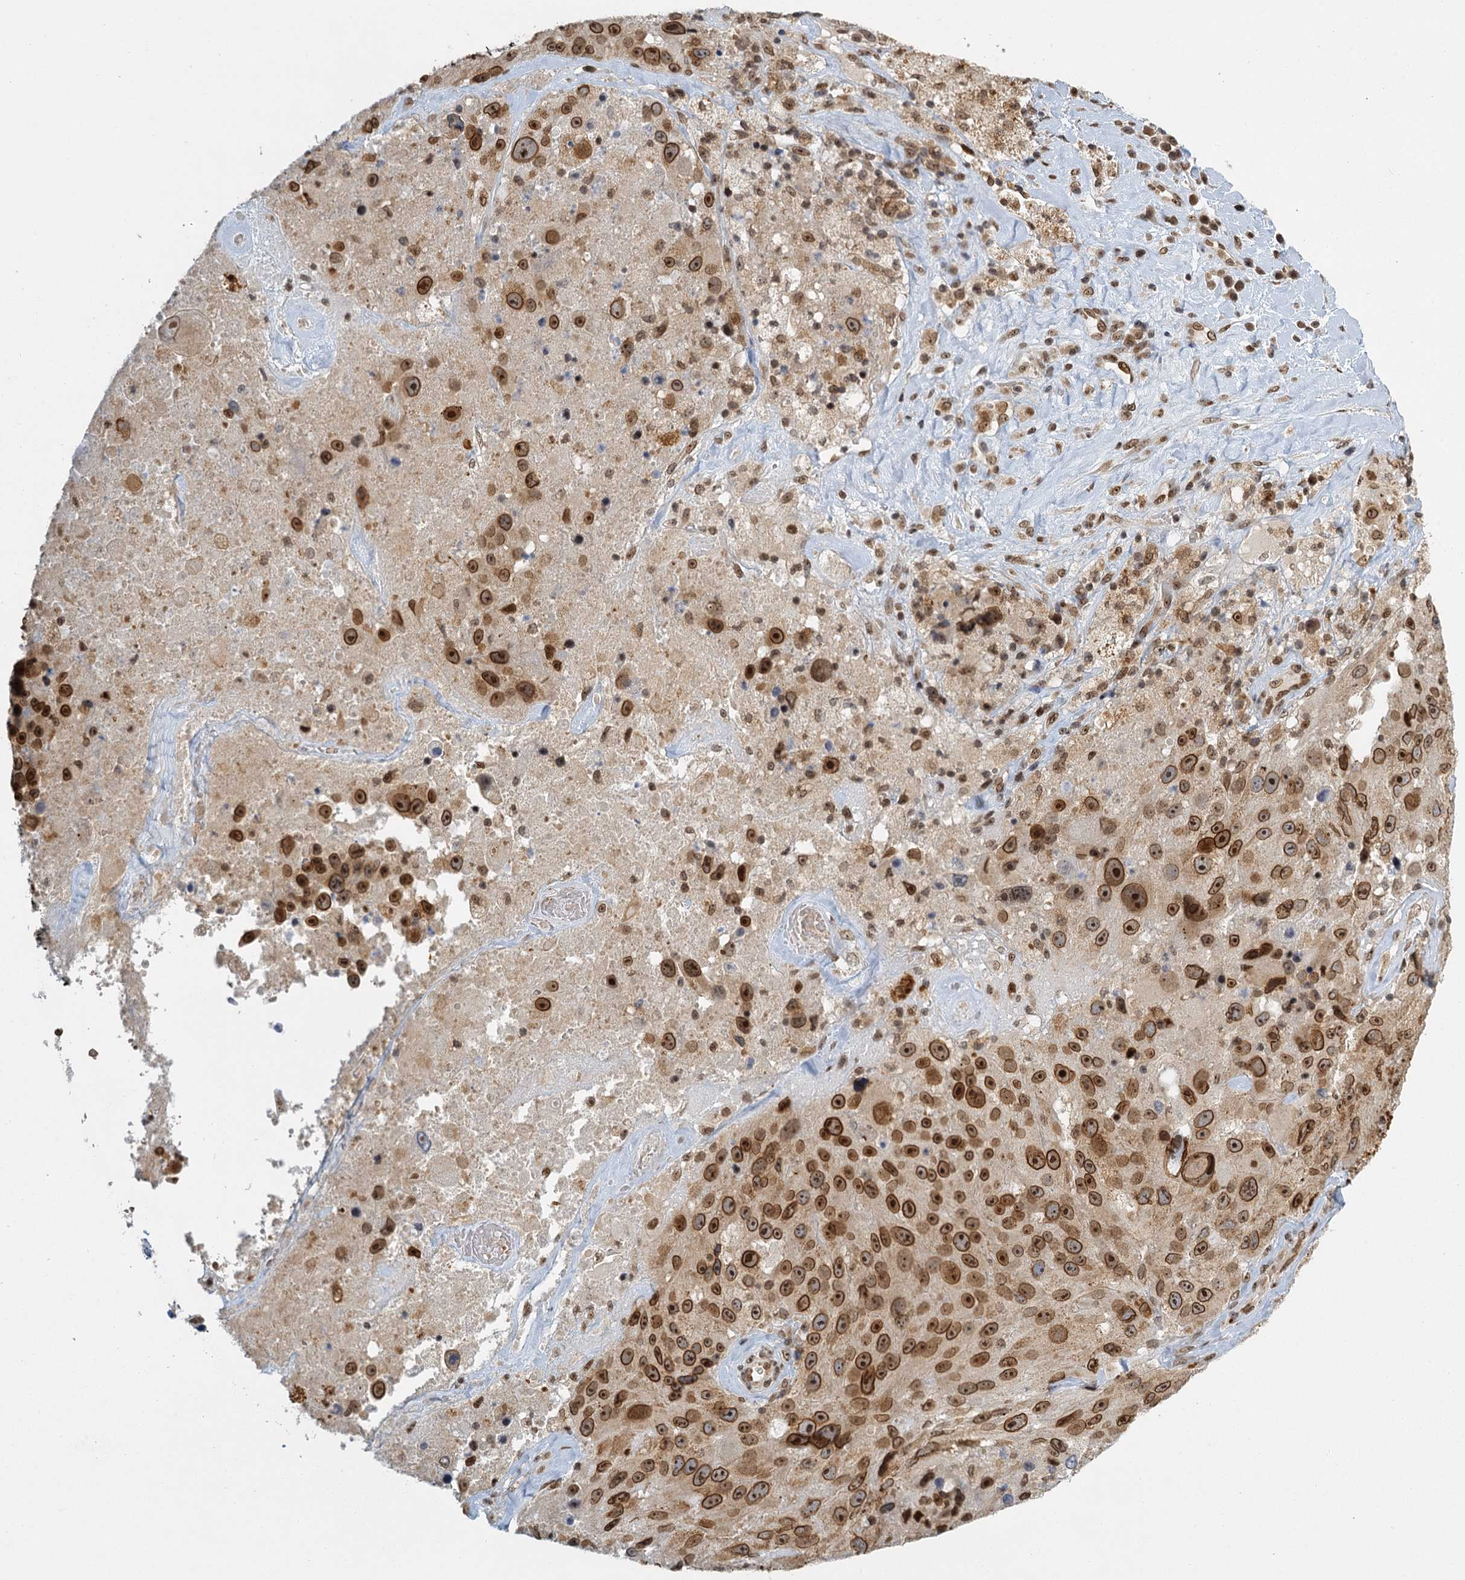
{"staining": {"intensity": "moderate", "quantity": ">75%", "location": "cytoplasmic/membranous,nuclear"}, "tissue": "melanoma", "cell_type": "Tumor cells", "image_type": "cancer", "snomed": [{"axis": "morphology", "description": "Malignant melanoma, Metastatic site"}, {"axis": "topography", "description": "Lymph node"}], "caption": "Melanoma stained with immunohistochemistry exhibits moderate cytoplasmic/membranous and nuclear positivity in approximately >75% of tumor cells.", "gene": "TREX1", "patient": {"sex": "male", "age": 62}}